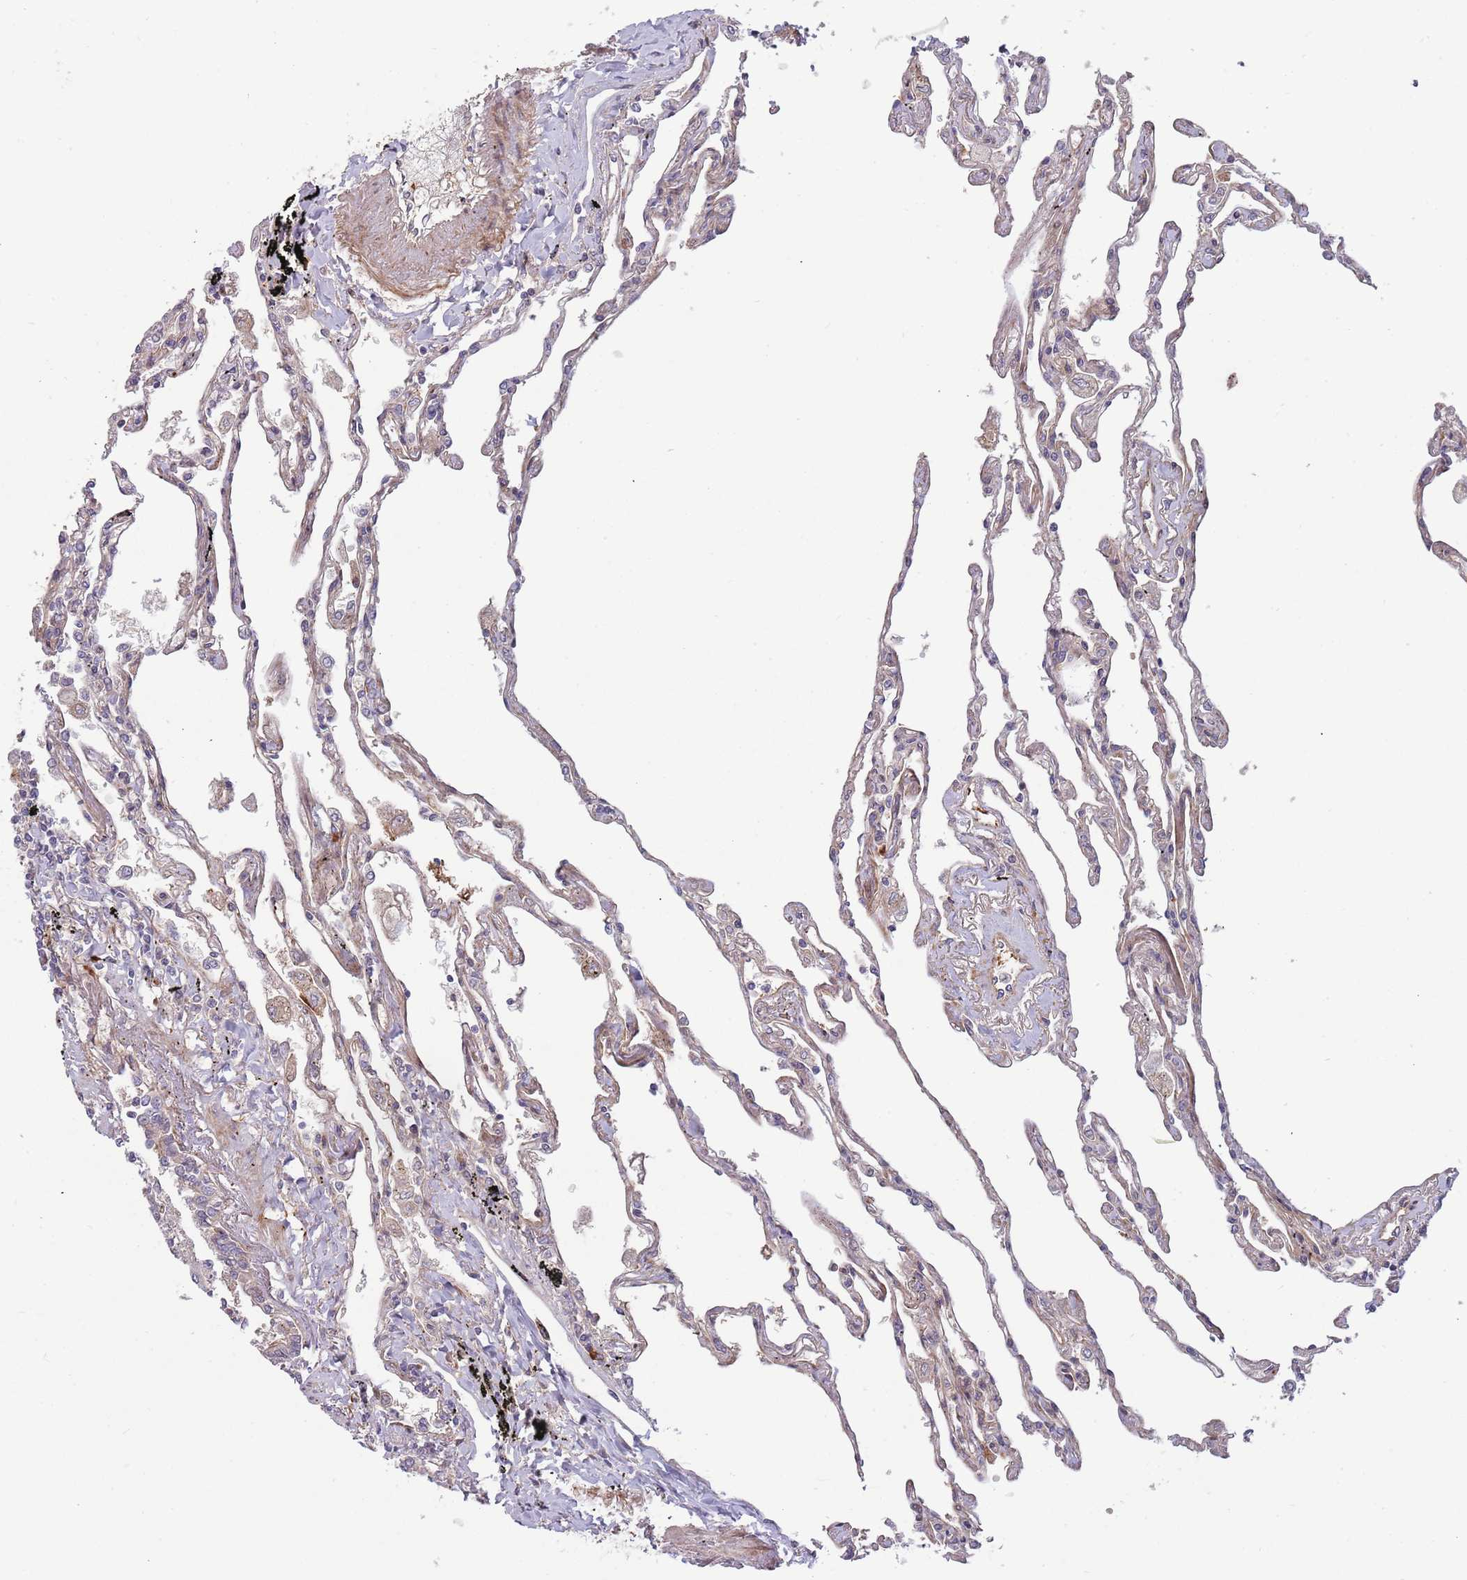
{"staining": {"intensity": "moderate", "quantity": "25%-75%", "location": "cytoplasmic/membranous"}, "tissue": "lung", "cell_type": "Alveolar cells", "image_type": "normal", "snomed": [{"axis": "morphology", "description": "Normal tissue, NOS"}, {"axis": "topography", "description": "Lung"}], "caption": "Immunohistochemical staining of benign lung shows moderate cytoplasmic/membranous protein staining in about 25%-75% of alveolar cells.", "gene": "NT5DC4", "patient": {"sex": "female", "age": 67}}